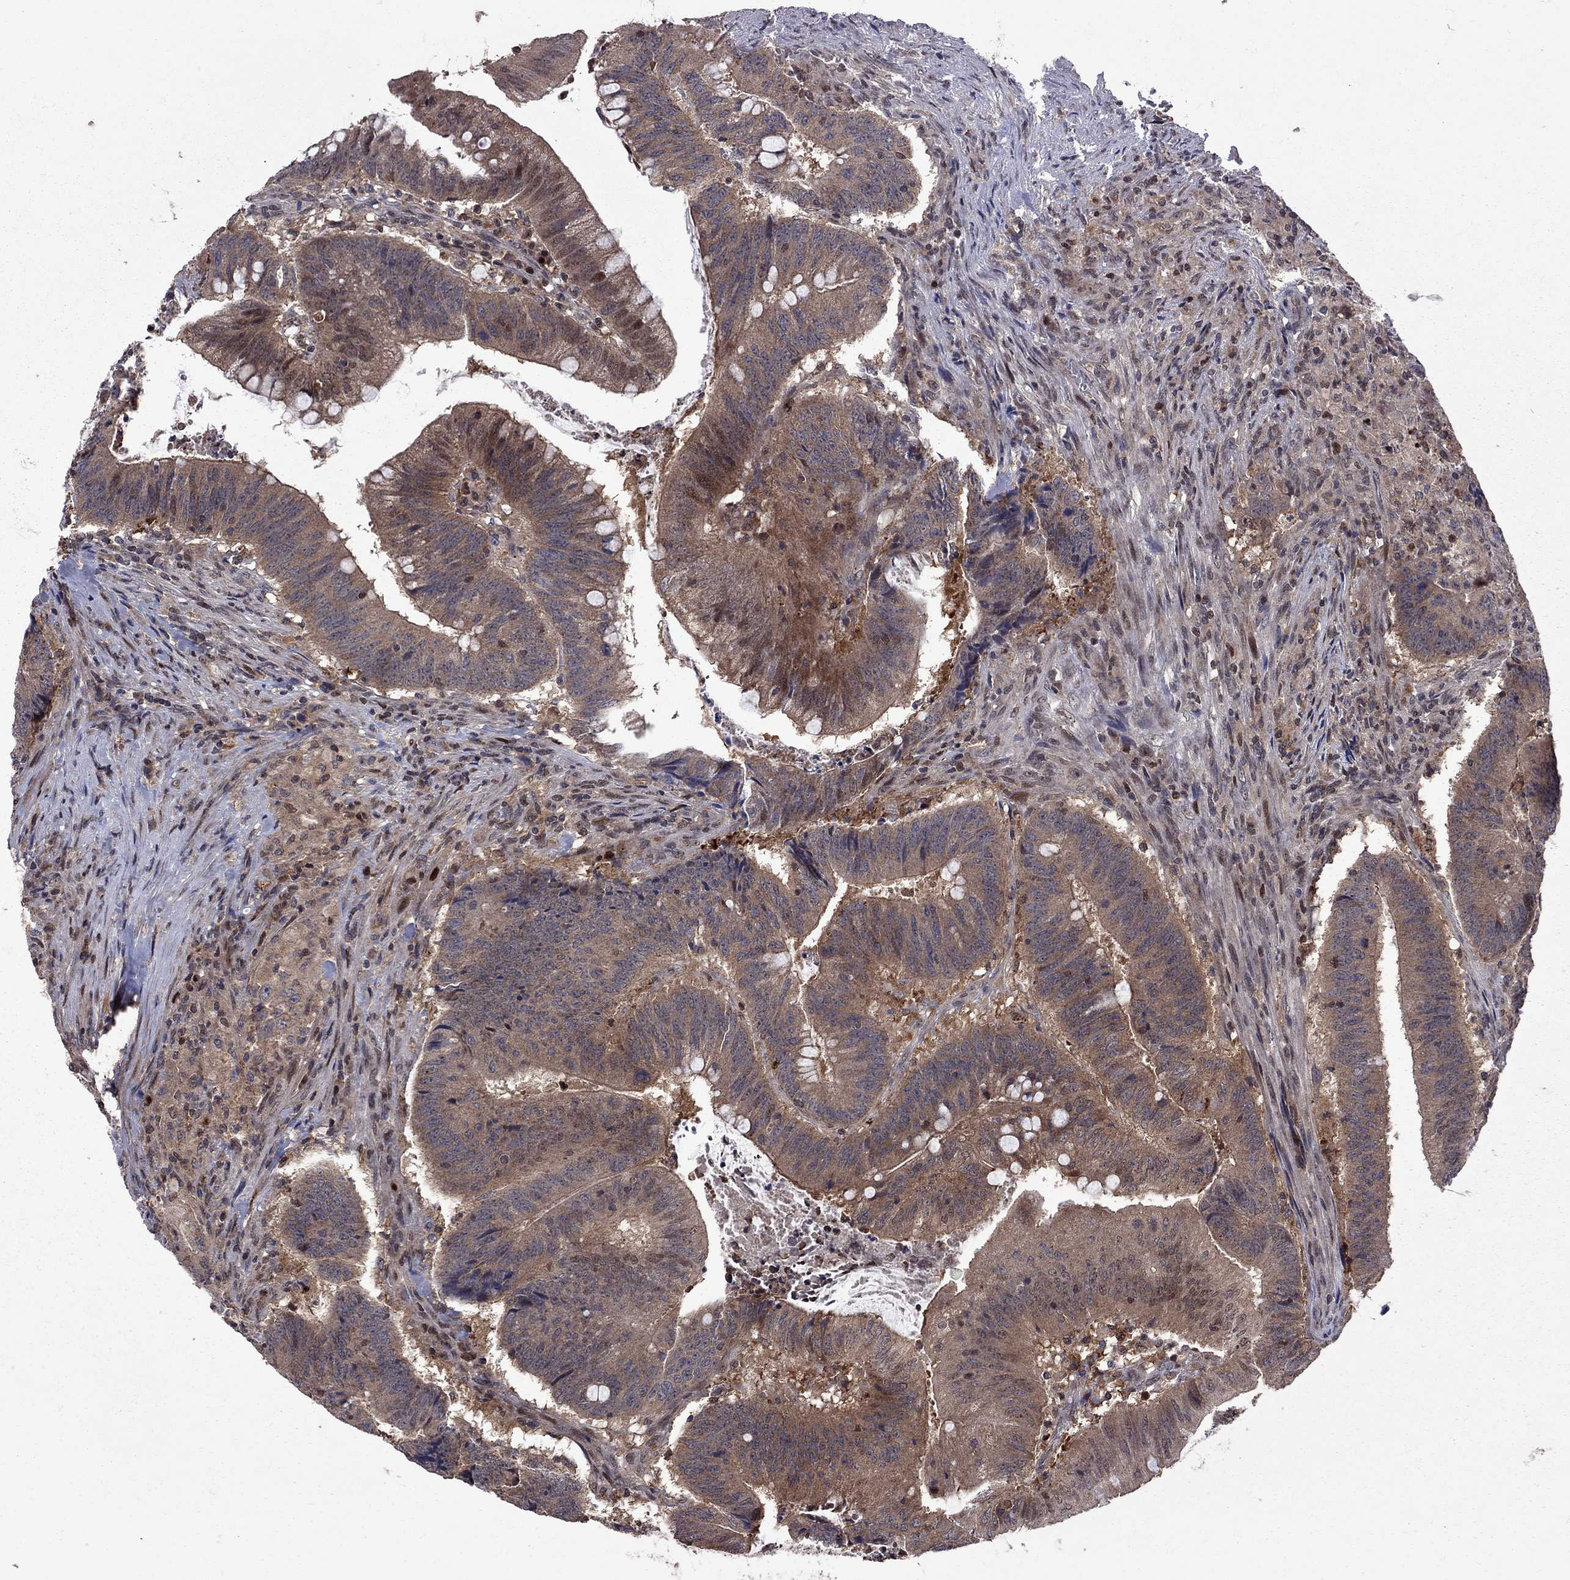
{"staining": {"intensity": "strong", "quantity": "25%-75%", "location": "cytoplasmic/membranous"}, "tissue": "colorectal cancer", "cell_type": "Tumor cells", "image_type": "cancer", "snomed": [{"axis": "morphology", "description": "Adenocarcinoma, NOS"}, {"axis": "topography", "description": "Colon"}], "caption": "A brown stain shows strong cytoplasmic/membranous expression of a protein in colorectal cancer tumor cells.", "gene": "IPP", "patient": {"sex": "female", "age": 87}}